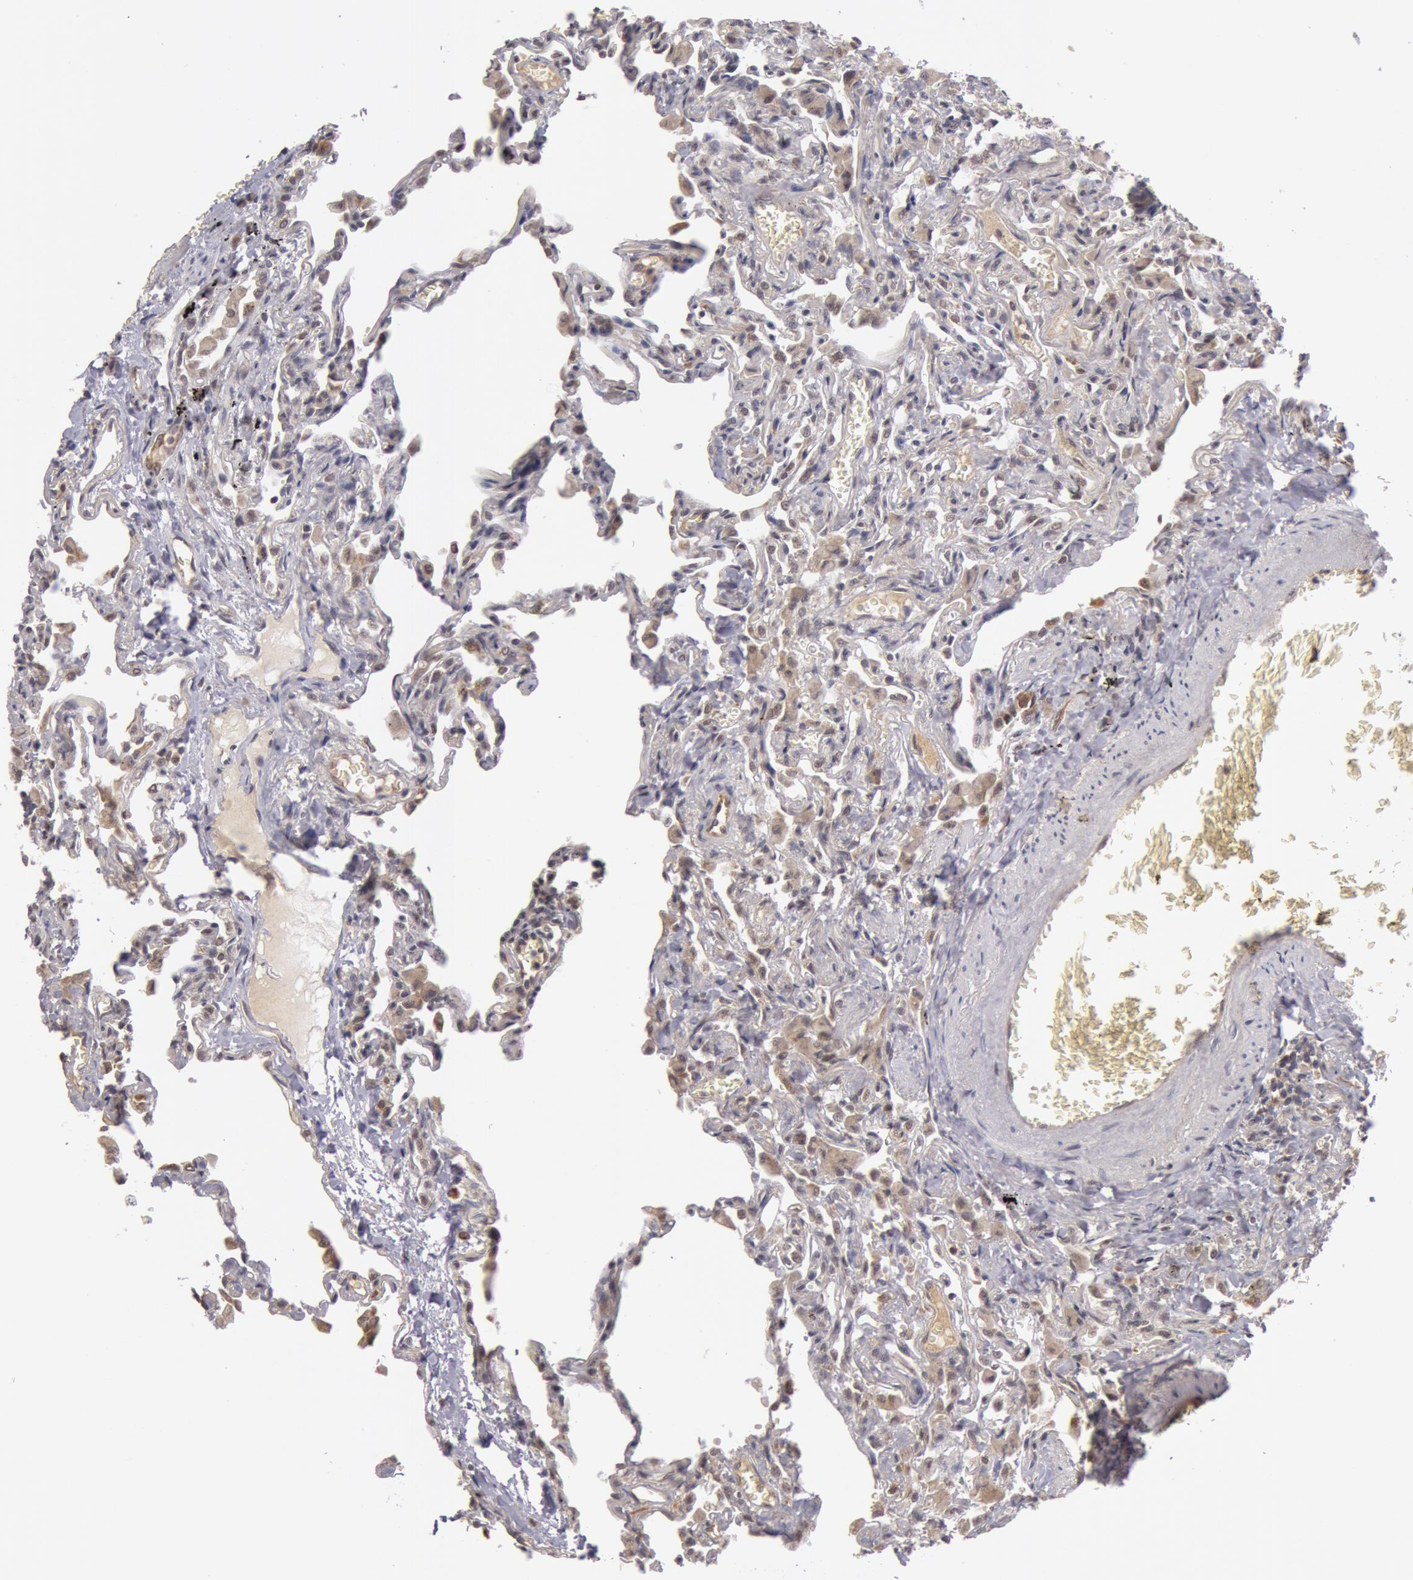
{"staining": {"intensity": "moderate", "quantity": "<25%", "location": "nuclear"}, "tissue": "lung", "cell_type": "Alveolar cells", "image_type": "normal", "snomed": [{"axis": "morphology", "description": "Normal tissue, NOS"}, {"axis": "topography", "description": "Lung"}], "caption": "An image of lung stained for a protein shows moderate nuclear brown staining in alveolar cells. Nuclei are stained in blue.", "gene": "SYTL4", "patient": {"sex": "male", "age": 73}}